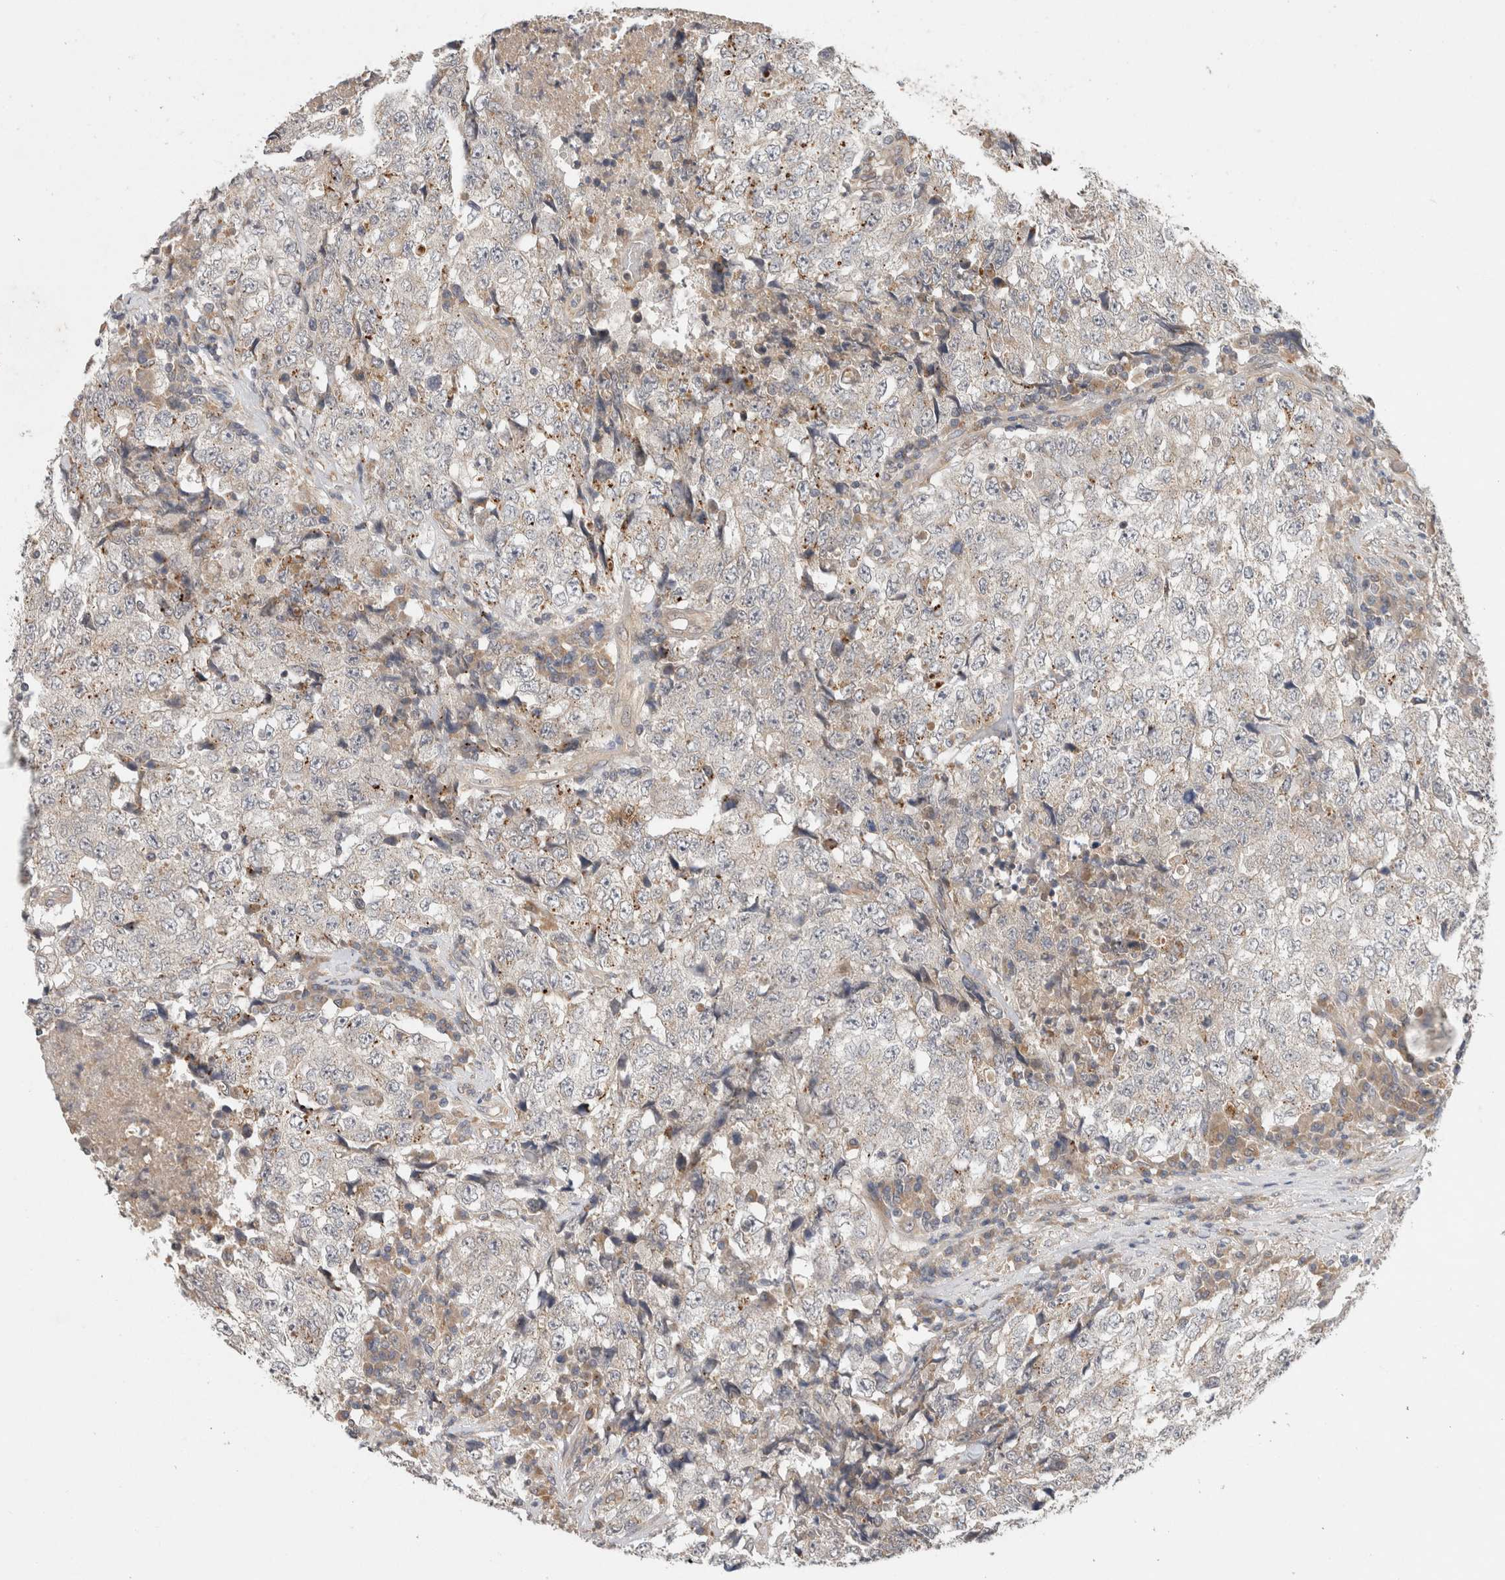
{"staining": {"intensity": "negative", "quantity": "none", "location": "none"}, "tissue": "testis cancer", "cell_type": "Tumor cells", "image_type": "cancer", "snomed": [{"axis": "morphology", "description": "Necrosis, NOS"}, {"axis": "morphology", "description": "Carcinoma, Embryonal, NOS"}, {"axis": "topography", "description": "Testis"}], "caption": "An image of testis cancer (embryonal carcinoma) stained for a protein displays no brown staining in tumor cells. (Brightfield microscopy of DAB (3,3'-diaminobenzidine) immunohistochemistry (IHC) at high magnification).", "gene": "SGK1", "patient": {"sex": "male", "age": 19}}